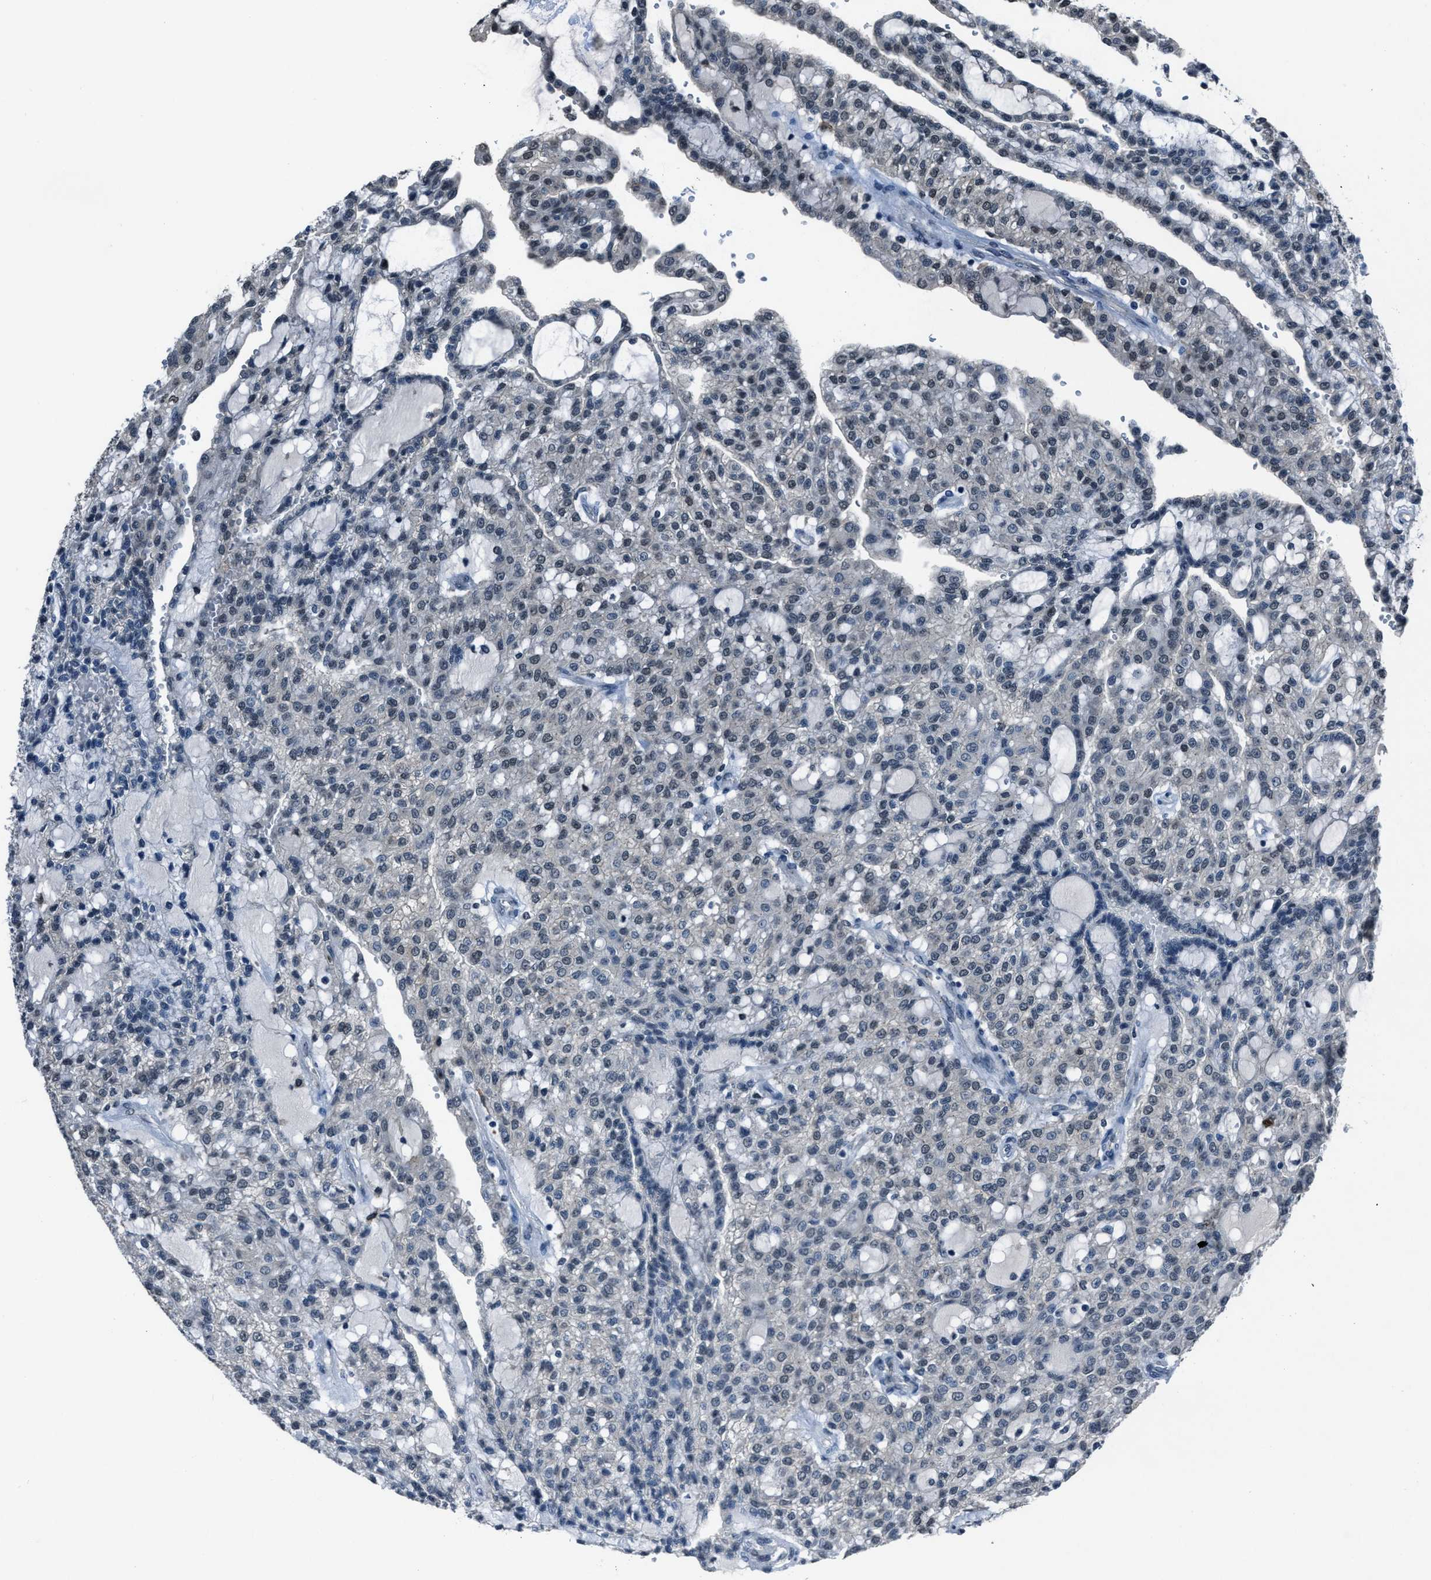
{"staining": {"intensity": "weak", "quantity": "<25%", "location": "nuclear"}, "tissue": "renal cancer", "cell_type": "Tumor cells", "image_type": "cancer", "snomed": [{"axis": "morphology", "description": "Adenocarcinoma, NOS"}, {"axis": "topography", "description": "Kidney"}], "caption": "Immunohistochemical staining of human renal cancer (adenocarcinoma) displays no significant expression in tumor cells. The staining was performed using DAB (3,3'-diaminobenzidine) to visualize the protein expression in brown, while the nuclei were stained in blue with hematoxylin (Magnification: 20x).", "gene": "DUSP19", "patient": {"sex": "male", "age": 63}}